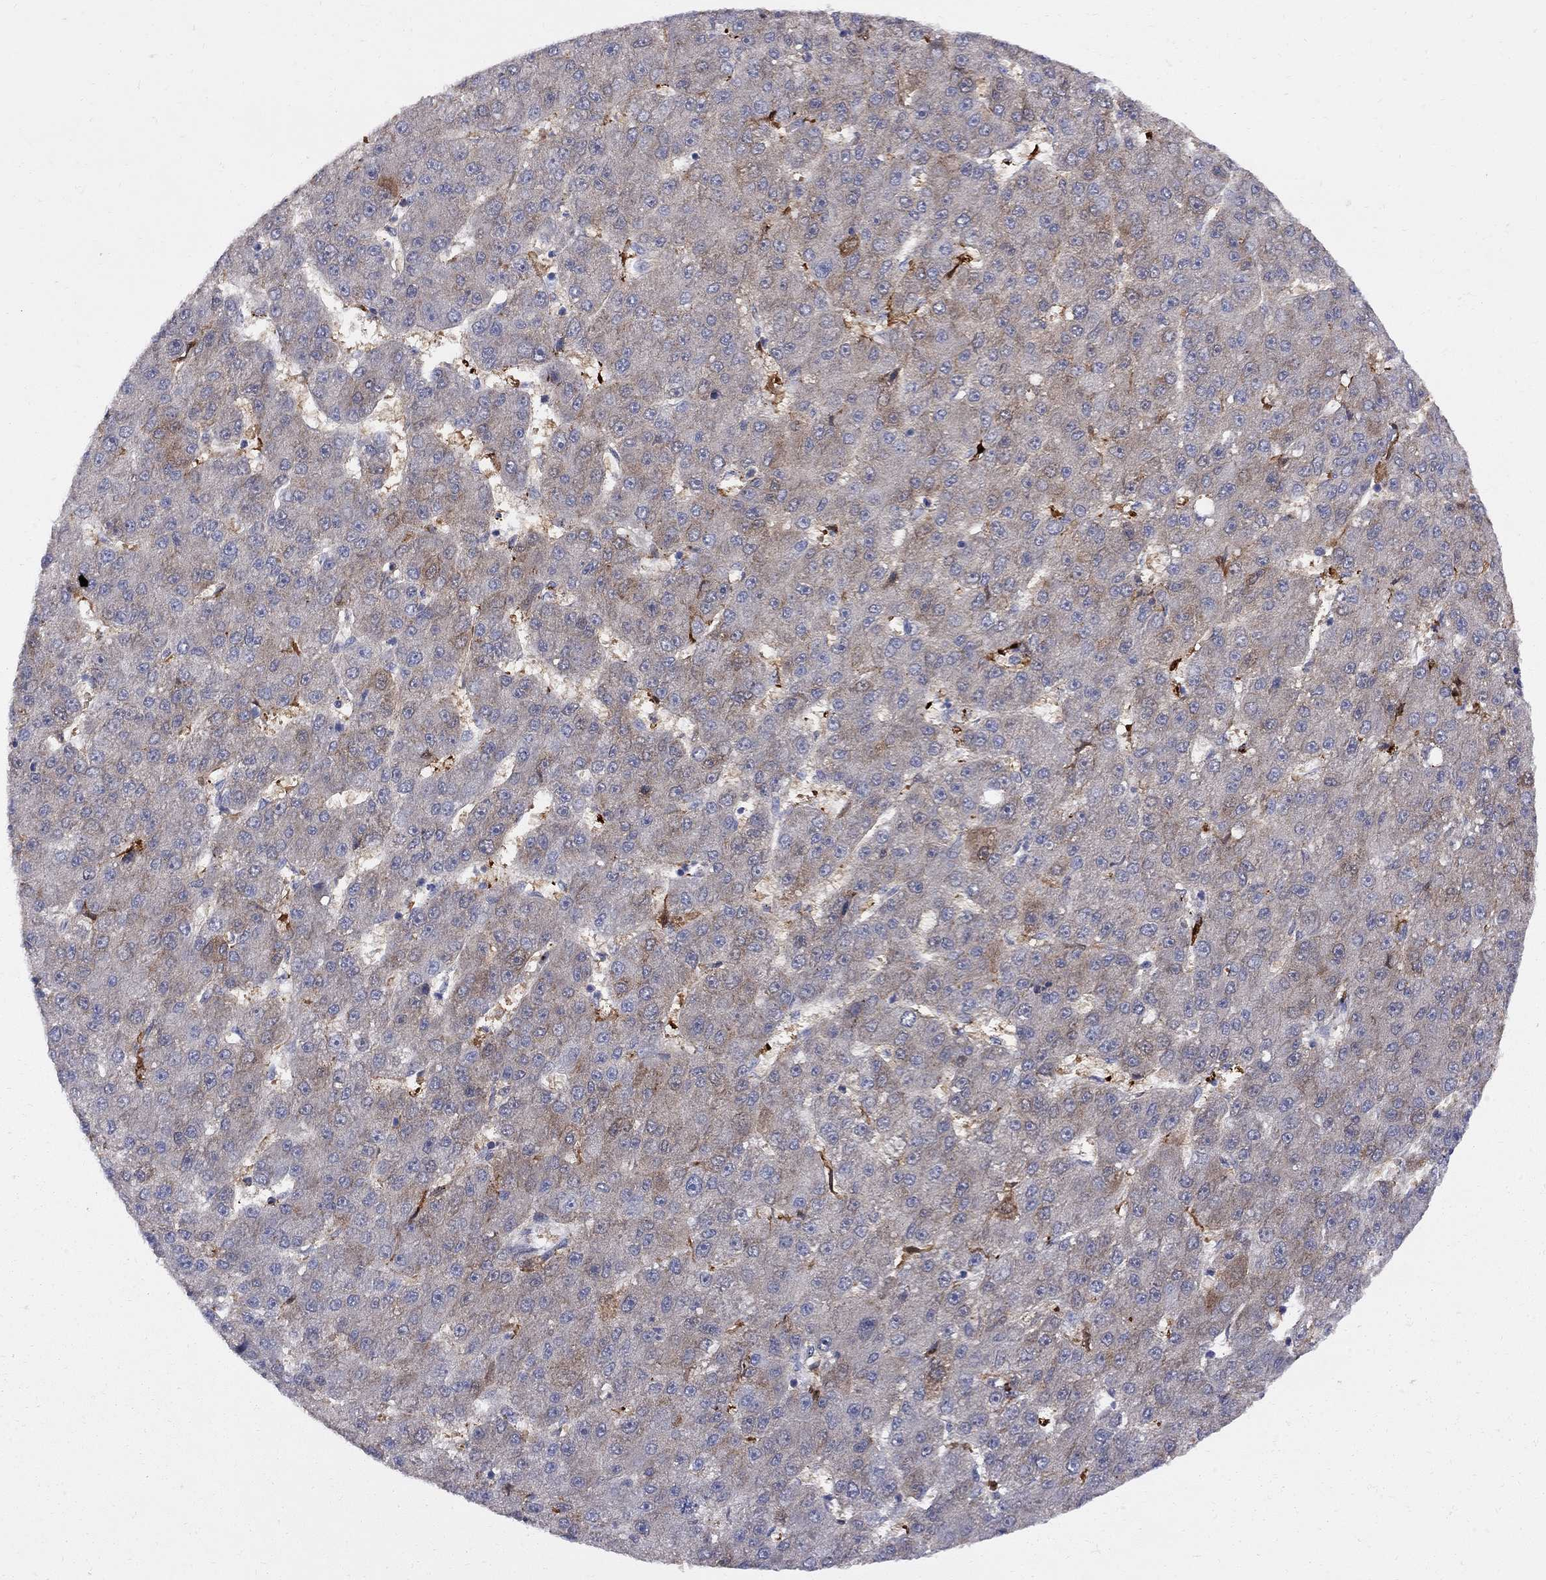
{"staining": {"intensity": "strong", "quantity": "<25%", "location": "cytoplasmic/membranous"}, "tissue": "liver cancer", "cell_type": "Tumor cells", "image_type": "cancer", "snomed": [{"axis": "morphology", "description": "Carcinoma, Hepatocellular, NOS"}, {"axis": "topography", "description": "Liver"}], "caption": "Protein expression by immunohistochemistry (IHC) shows strong cytoplasmic/membranous positivity in approximately <25% of tumor cells in hepatocellular carcinoma (liver).", "gene": "MTHFR", "patient": {"sex": "male", "age": 67}}